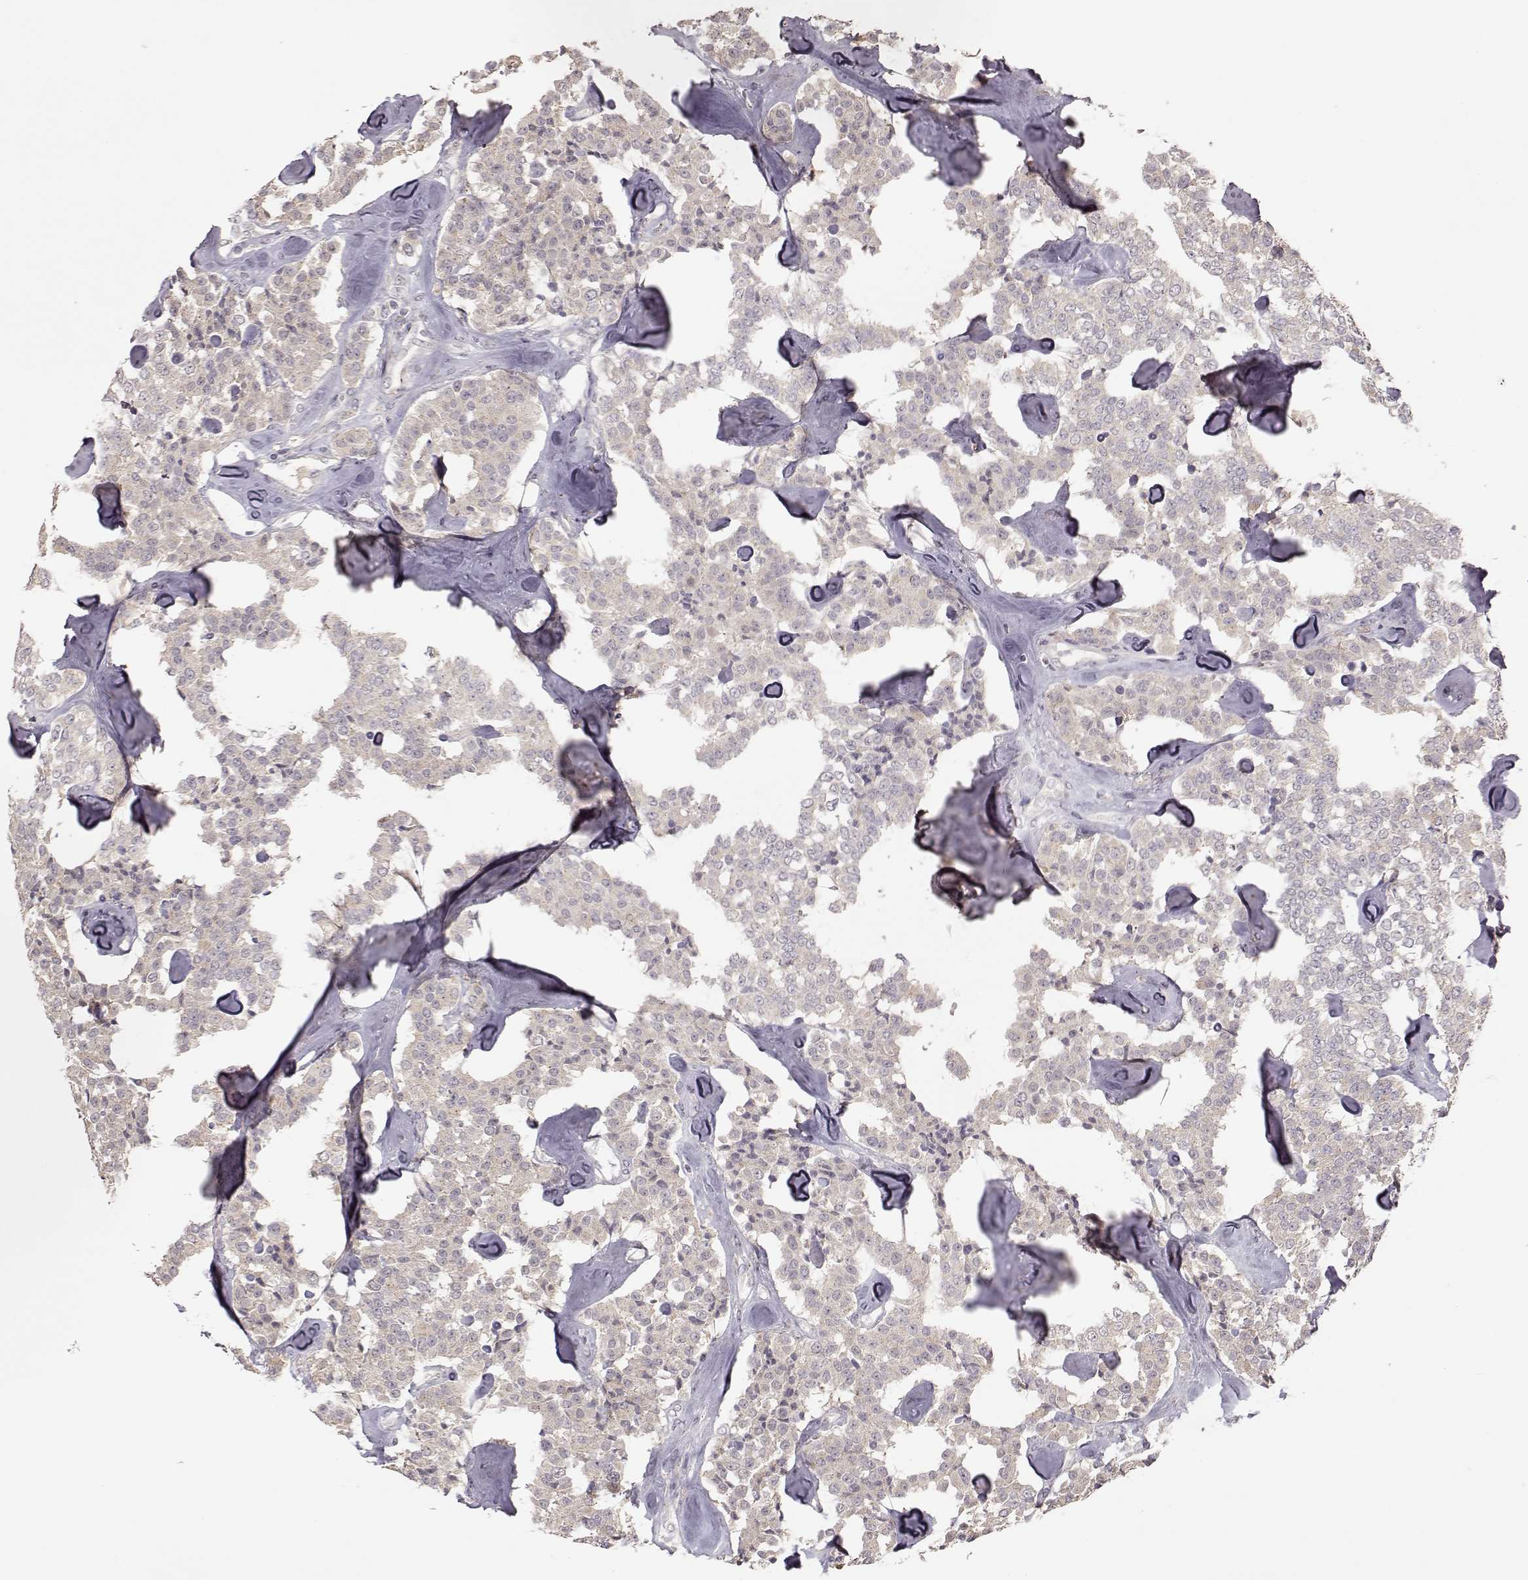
{"staining": {"intensity": "weak", "quantity": "<25%", "location": "cytoplasmic/membranous"}, "tissue": "carcinoid", "cell_type": "Tumor cells", "image_type": "cancer", "snomed": [{"axis": "morphology", "description": "Carcinoid, malignant, NOS"}, {"axis": "topography", "description": "Pancreas"}], "caption": "Photomicrograph shows no significant protein expression in tumor cells of carcinoid.", "gene": "PNMT", "patient": {"sex": "male", "age": 41}}